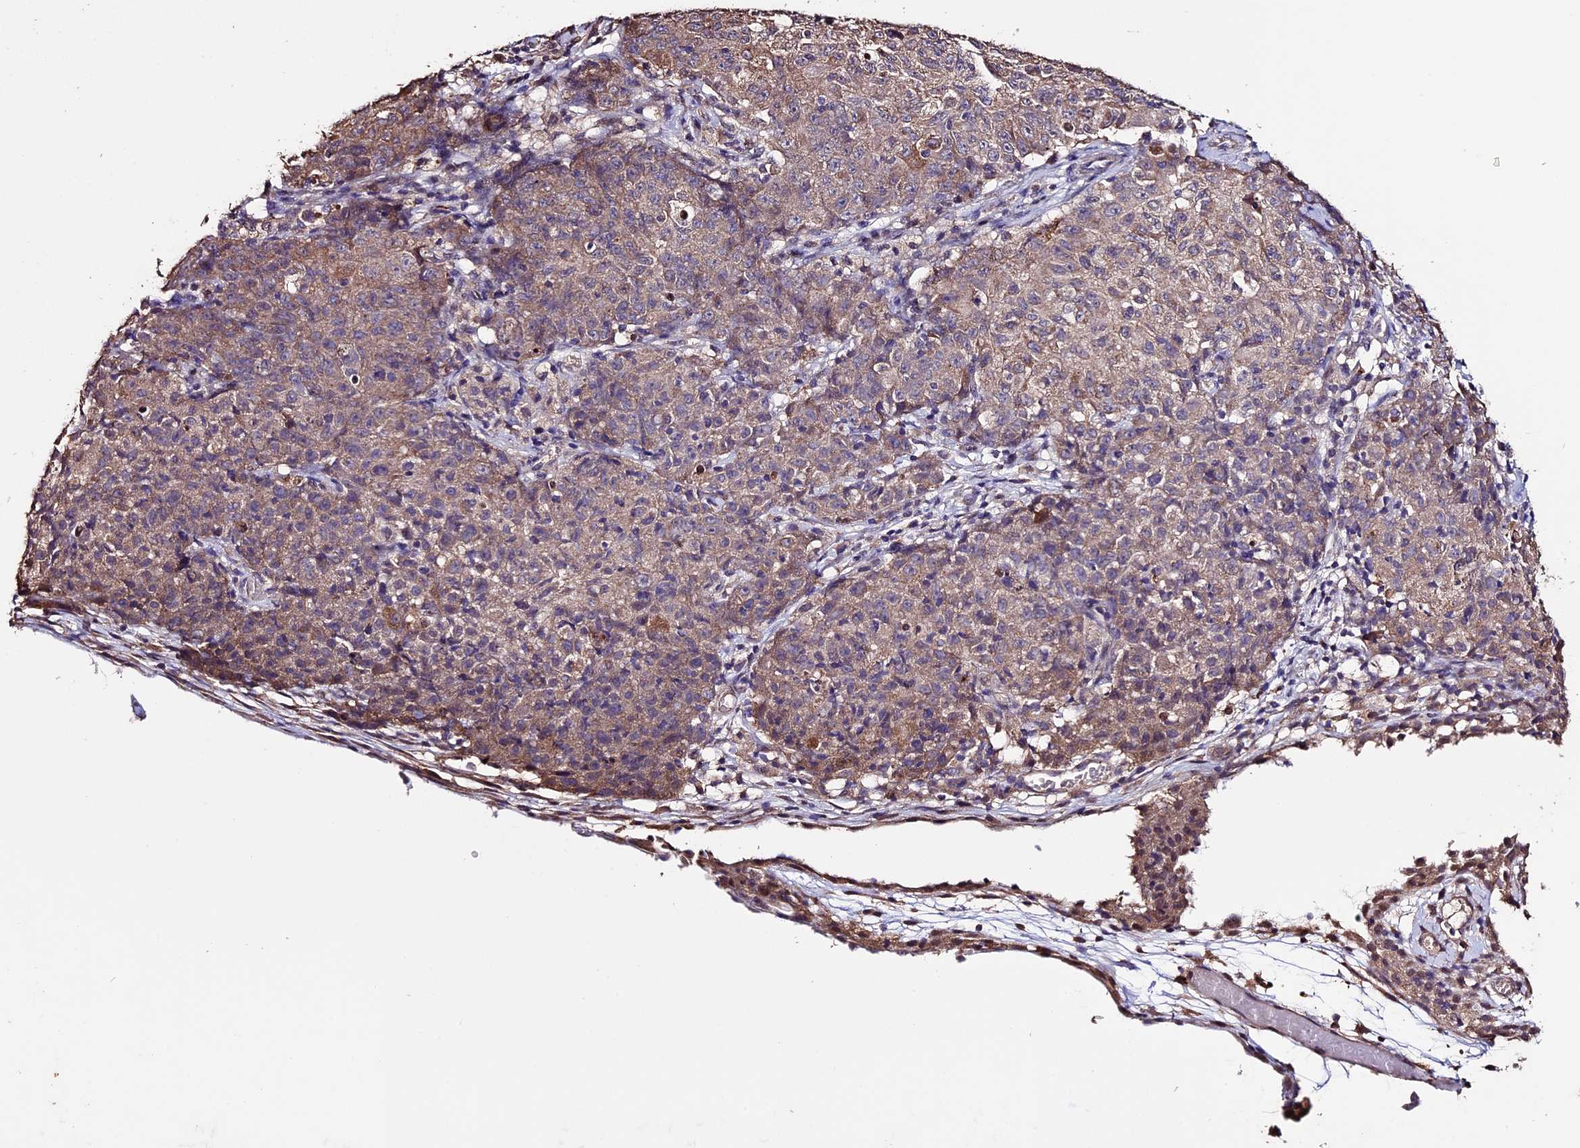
{"staining": {"intensity": "weak", "quantity": ">75%", "location": "cytoplasmic/membranous"}, "tissue": "ovarian cancer", "cell_type": "Tumor cells", "image_type": "cancer", "snomed": [{"axis": "morphology", "description": "Carcinoma, endometroid"}, {"axis": "topography", "description": "Ovary"}], "caption": "Tumor cells reveal weak cytoplasmic/membranous positivity in approximately >75% of cells in ovarian cancer (endometroid carcinoma). Nuclei are stained in blue.", "gene": "DIS3L", "patient": {"sex": "female", "age": 42}}